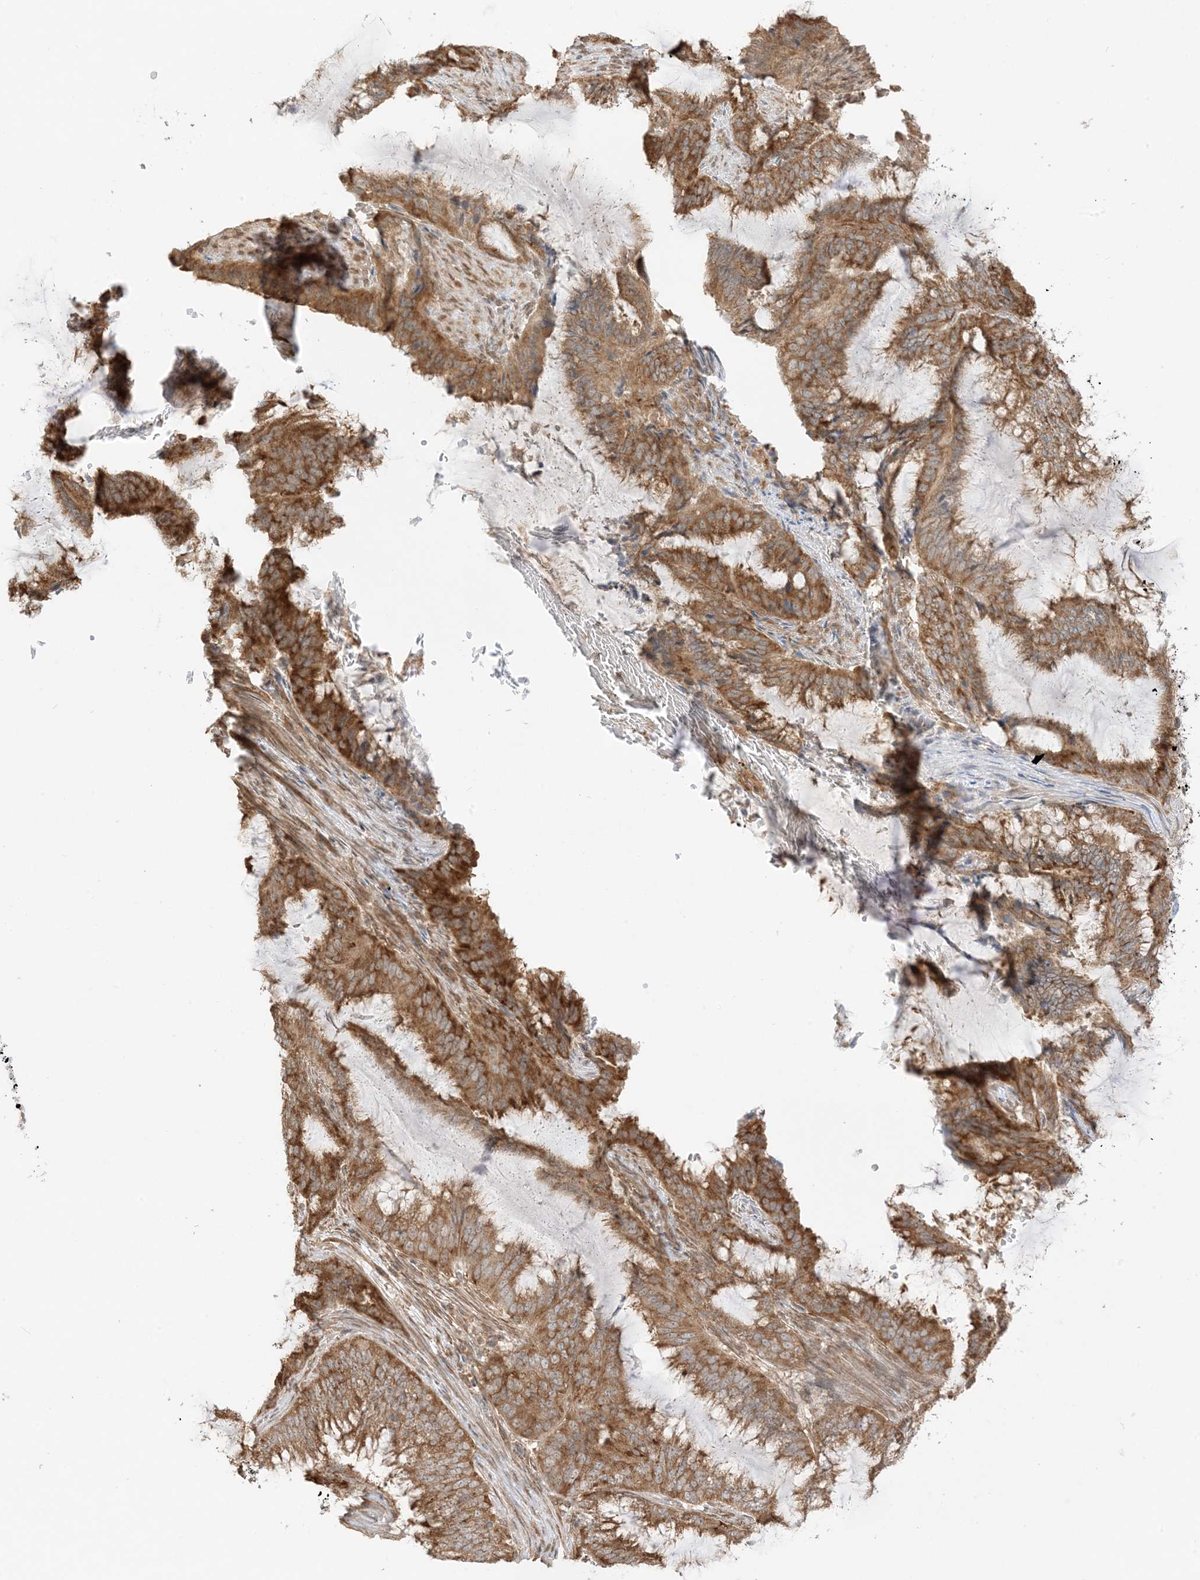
{"staining": {"intensity": "moderate", "quantity": ">75%", "location": "cytoplasmic/membranous"}, "tissue": "endometrial cancer", "cell_type": "Tumor cells", "image_type": "cancer", "snomed": [{"axis": "morphology", "description": "Adenocarcinoma, NOS"}, {"axis": "topography", "description": "Endometrium"}], "caption": "A histopathology image showing moderate cytoplasmic/membranous staining in about >75% of tumor cells in adenocarcinoma (endometrial), as visualized by brown immunohistochemical staining.", "gene": "UBAP2L", "patient": {"sex": "female", "age": 51}}